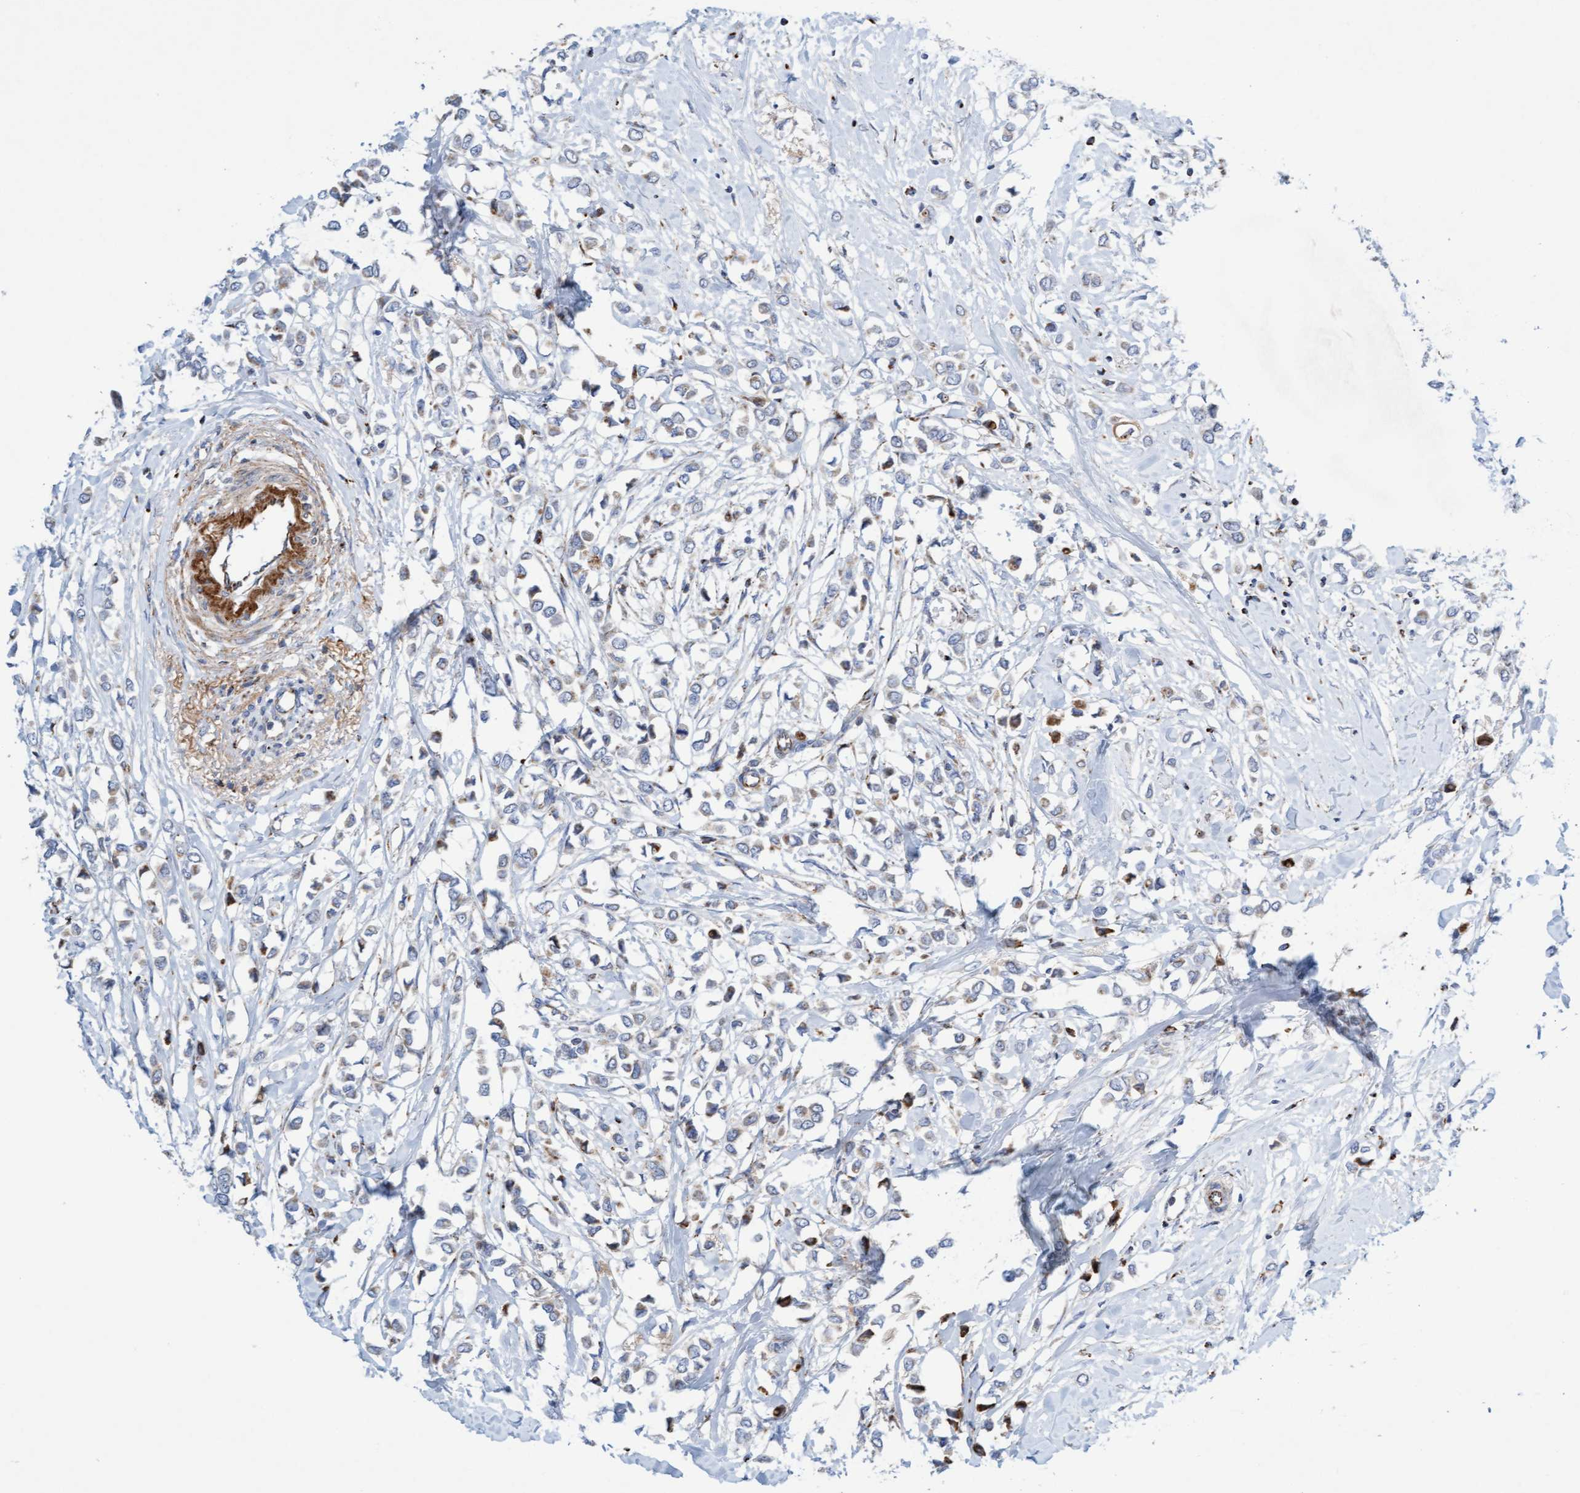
{"staining": {"intensity": "weak", "quantity": "<25%", "location": "cytoplasmic/membranous"}, "tissue": "breast cancer", "cell_type": "Tumor cells", "image_type": "cancer", "snomed": [{"axis": "morphology", "description": "Lobular carcinoma"}, {"axis": "topography", "description": "Breast"}], "caption": "High power microscopy micrograph of an immunohistochemistry histopathology image of breast cancer, revealing no significant positivity in tumor cells.", "gene": "GGTA1", "patient": {"sex": "female", "age": 51}}